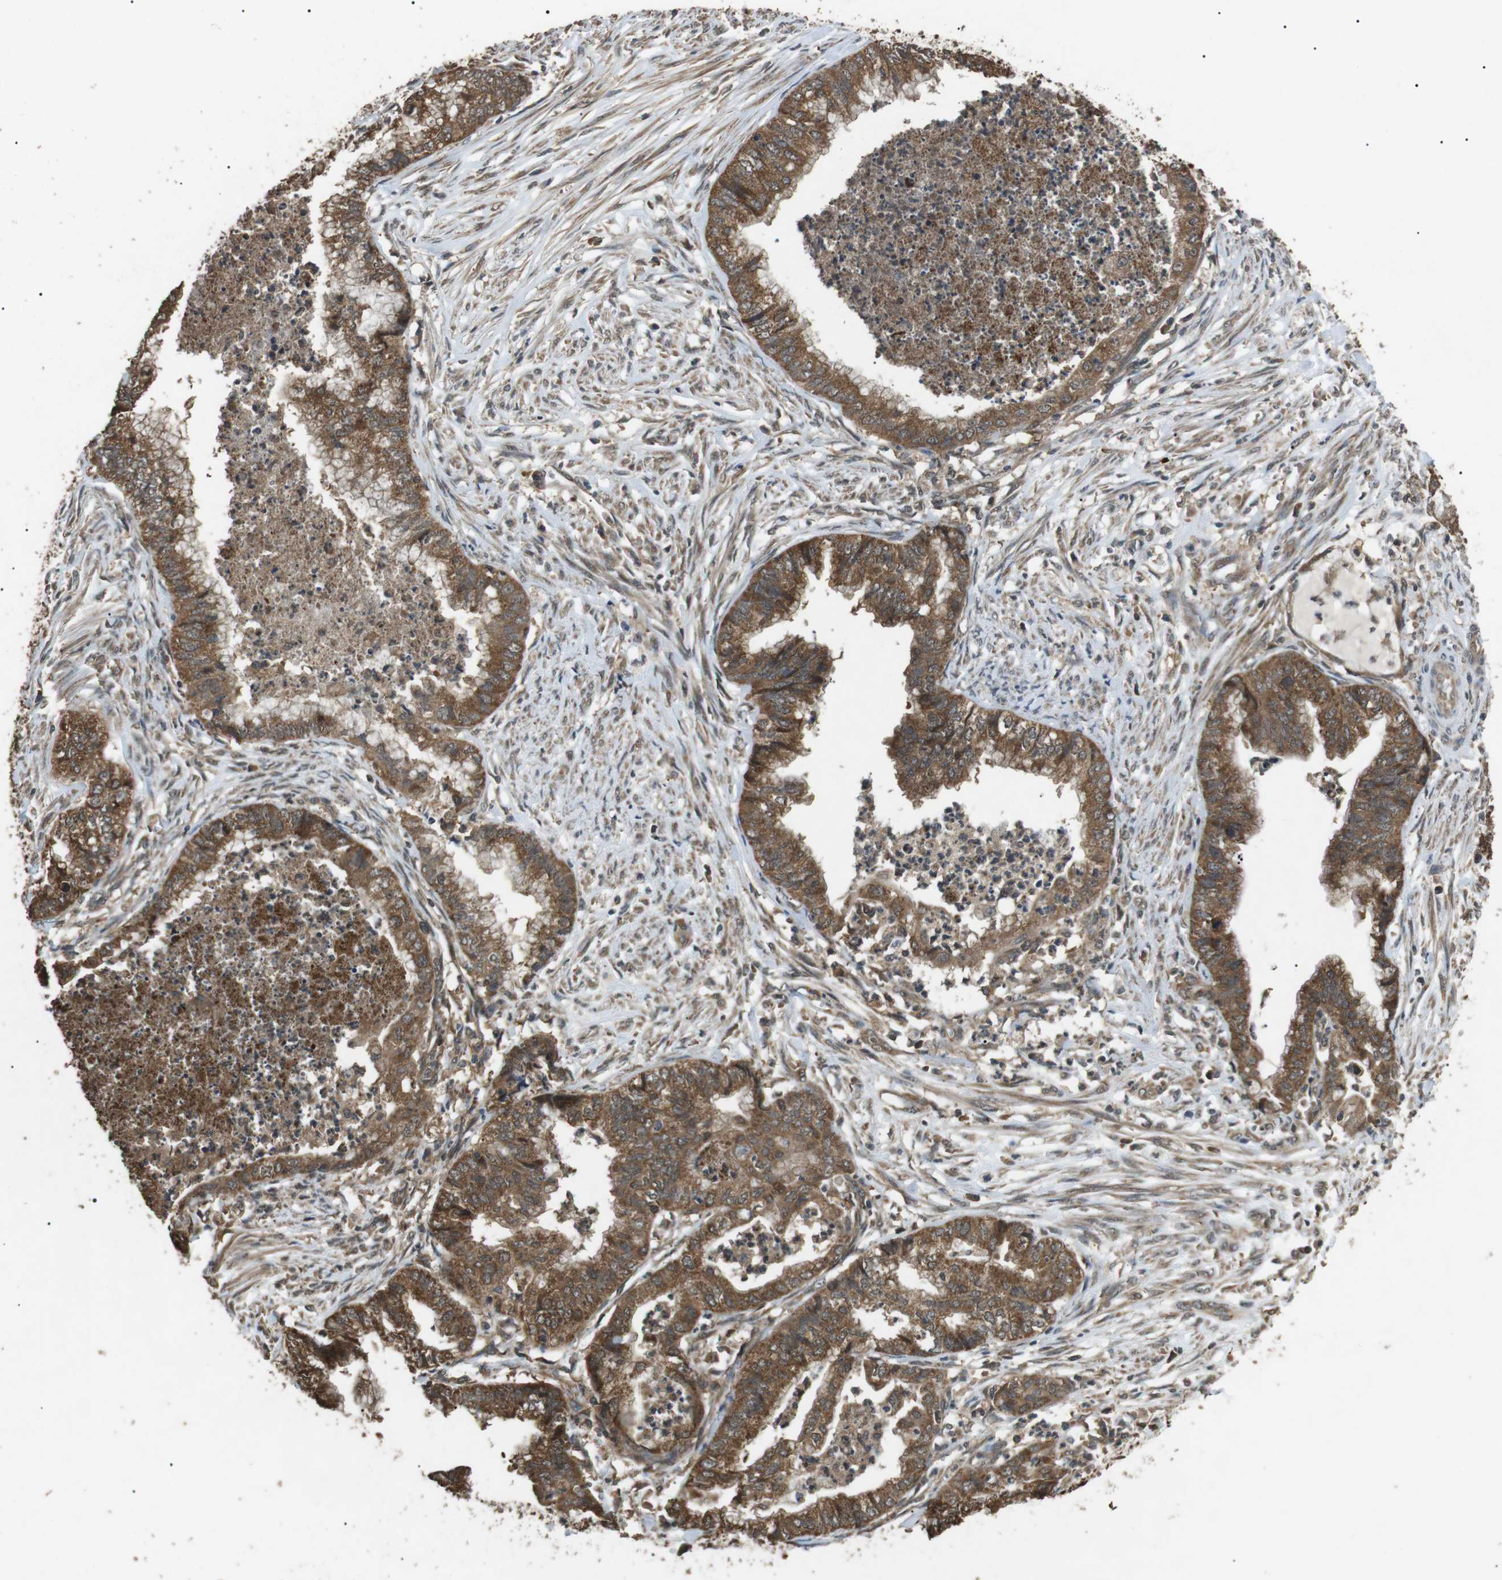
{"staining": {"intensity": "strong", "quantity": ">75%", "location": "cytoplasmic/membranous"}, "tissue": "endometrial cancer", "cell_type": "Tumor cells", "image_type": "cancer", "snomed": [{"axis": "morphology", "description": "Necrosis, NOS"}, {"axis": "morphology", "description": "Adenocarcinoma, NOS"}, {"axis": "topography", "description": "Endometrium"}], "caption": "Adenocarcinoma (endometrial) tissue shows strong cytoplasmic/membranous positivity in approximately >75% of tumor cells", "gene": "TBC1D15", "patient": {"sex": "female", "age": 79}}